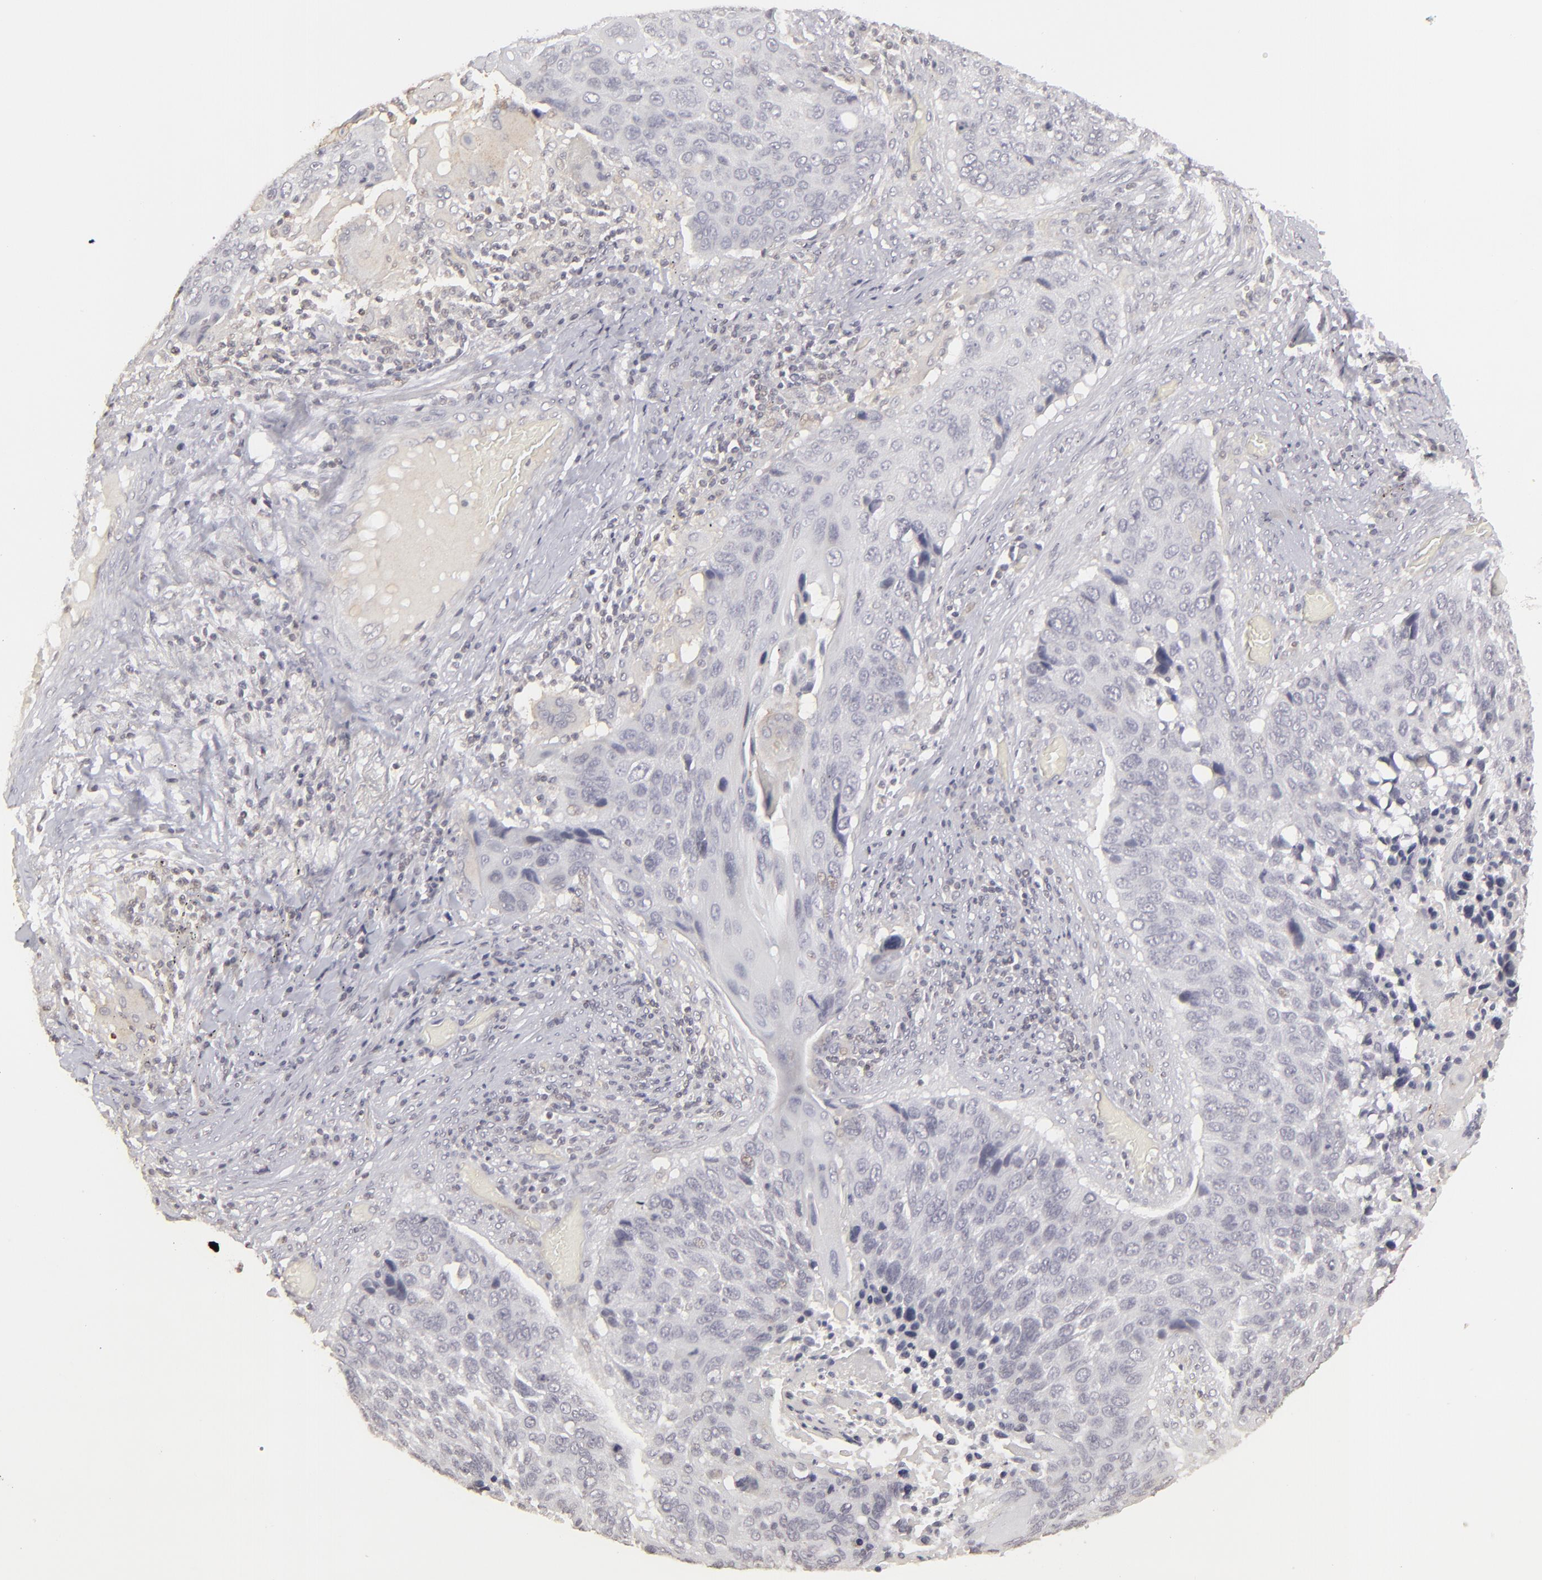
{"staining": {"intensity": "negative", "quantity": "none", "location": "none"}, "tissue": "lung cancer", "cell_type": "Tumor cells", "image_type": "cancer", "snomed": [{"axis": "morphology", "description": "Squamous cell carcinoma, NOS"}, {"axis": "topography", "description": "Lung"}], "caption": "DAB (3,3'-diaminobenzidine) immunohistochemical staining of lung cancer reveals no significant positivity in tumor cells. The staining is performed using DAB (3,3'-diaminobenzidine) brown chromogen with nuclei counter-stained in using hematoxylin.", "gene": "CLDN2", "patient": {"sex": "male", "age": 68}}